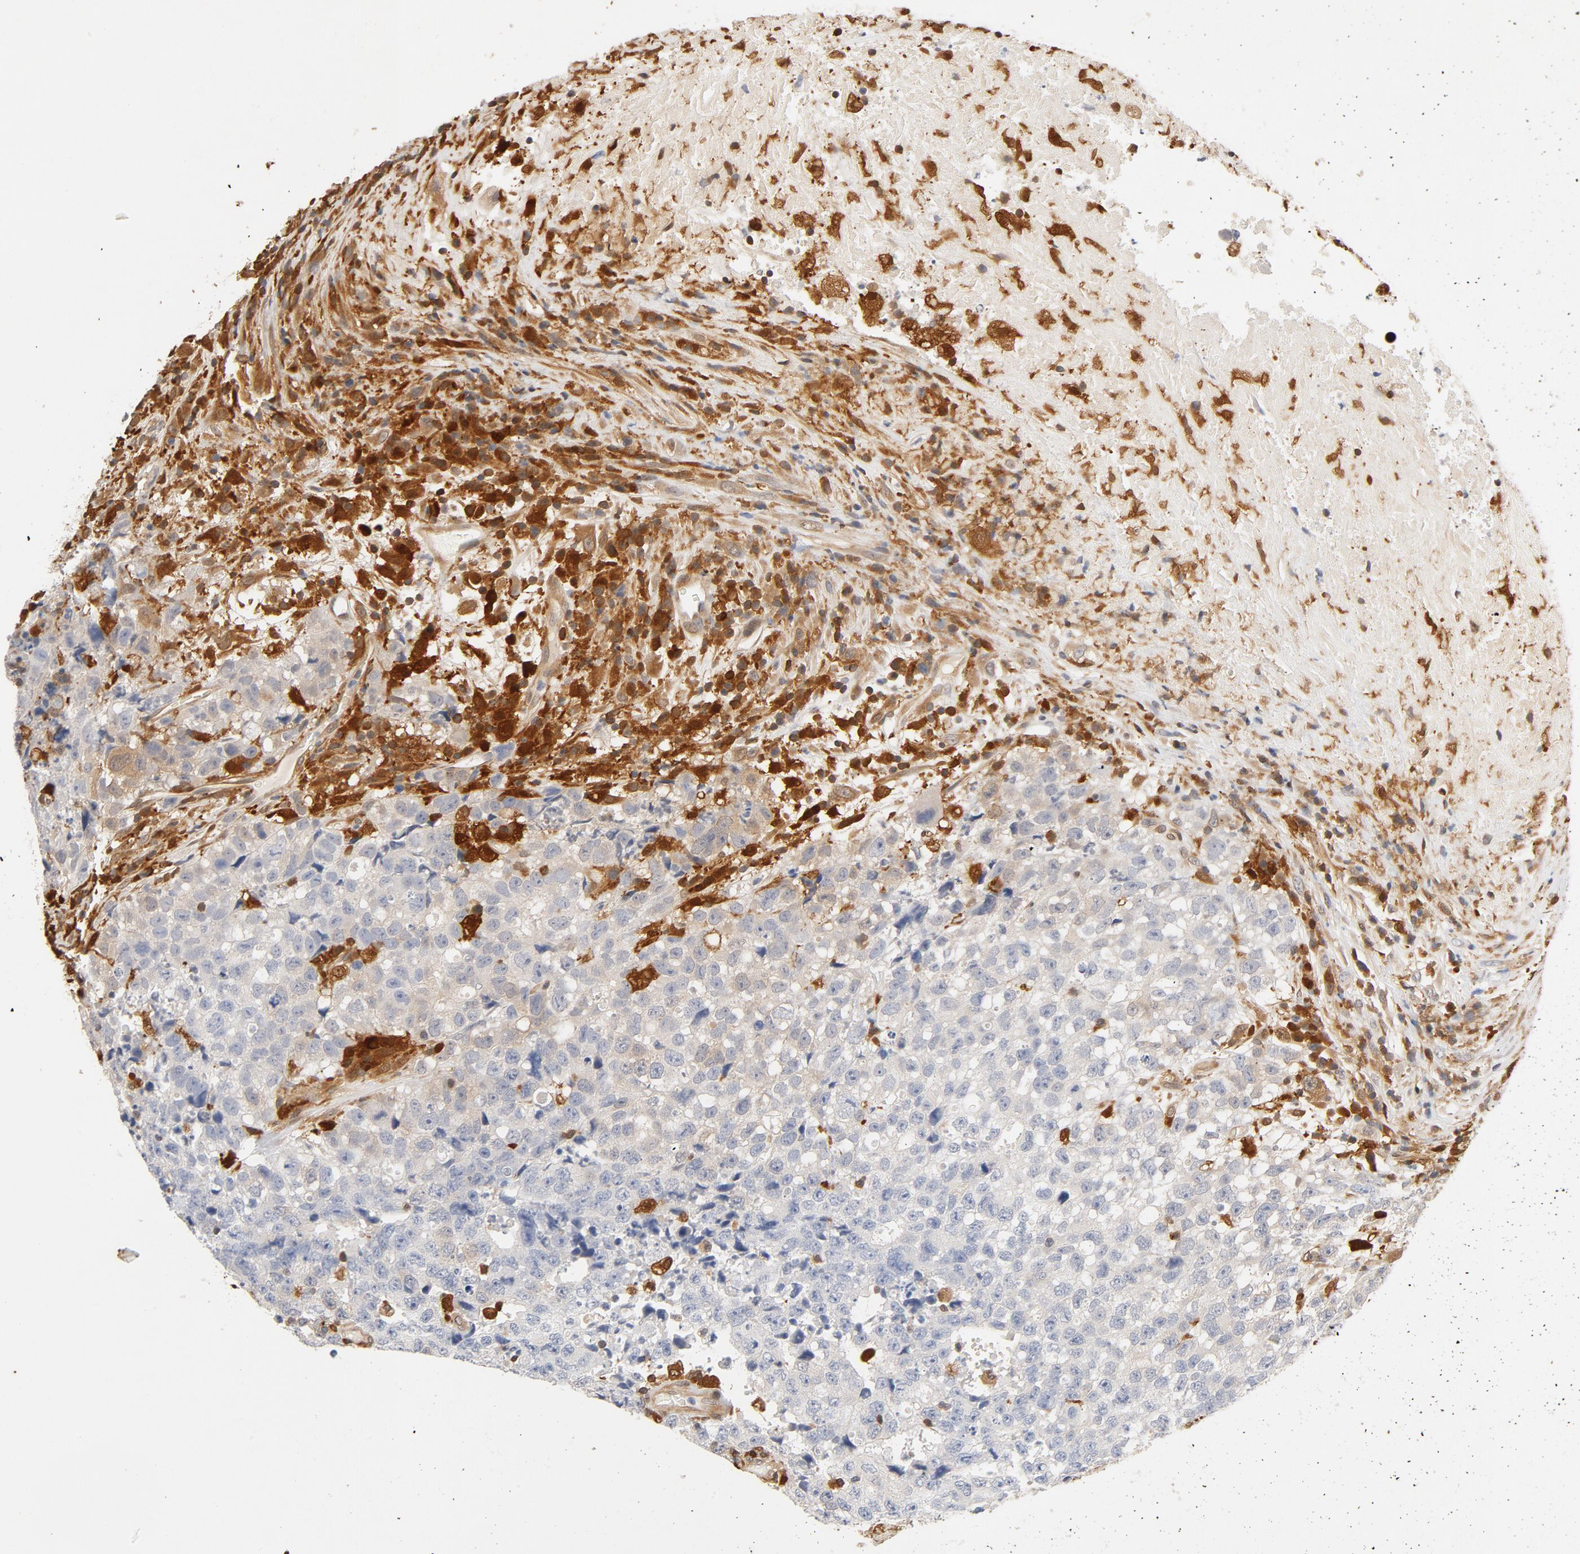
{"staining": {"intensity": "negative", "quantity": "none", "location": "none"}, "tissue": "testis cancer", "cell_type": "Tumor cells", "image_type": "cancer", "snomed": [{"axis": "morphology", "description": "Necrosis, NOS"}, {"axis": "morphology", "description": "Carcinoma, Embryonal, NOS"}, {"axis": "topography", "description": "Testis"}], "caption": "This is an IHC image of human testis cancer (embryonal carcinoma). There is no expression in tumor cells.", "gene": "STAT1", "patient": {"sex": "male", "age": 19}}